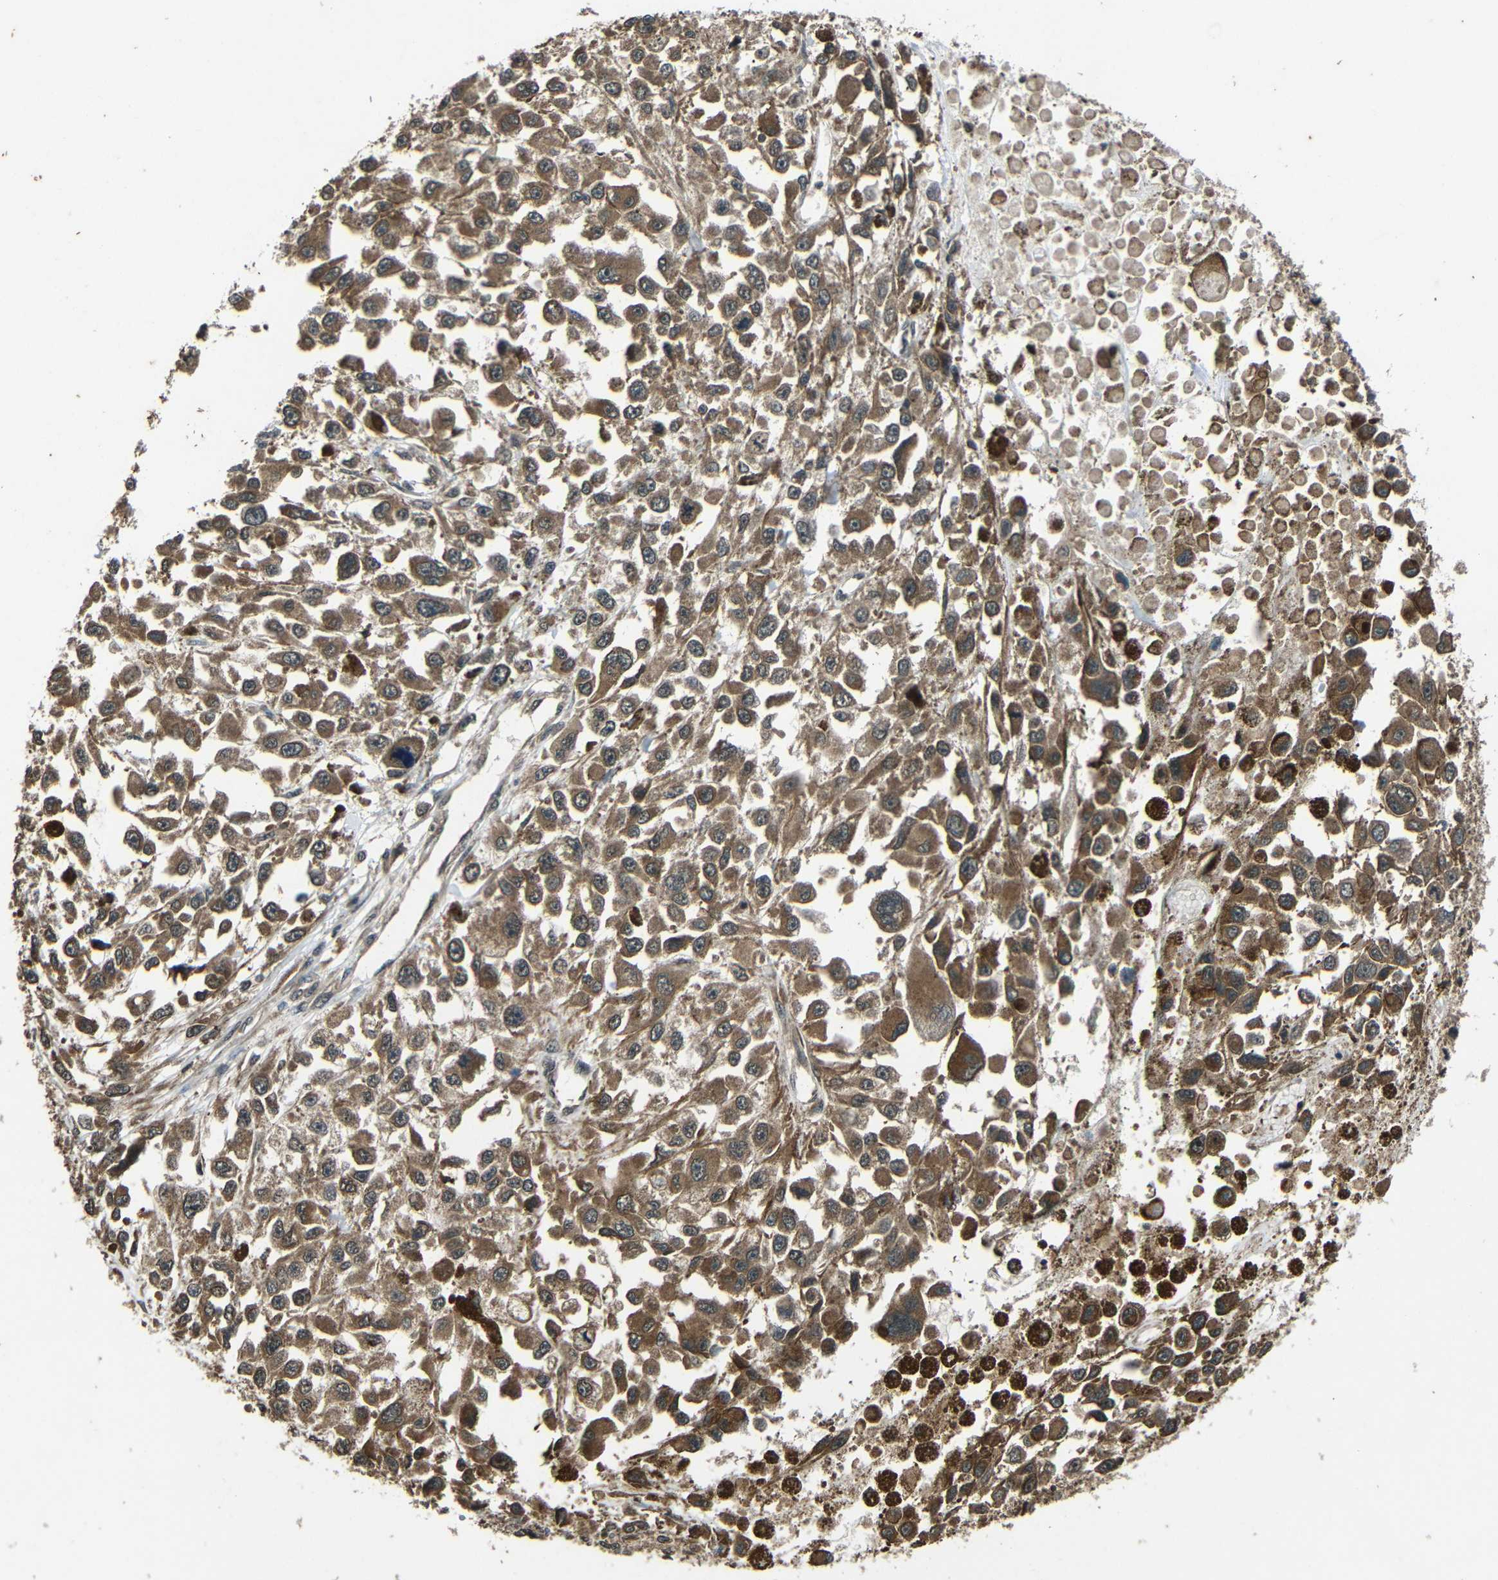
{"staining": {"intensity": "moderate", "quantity": ">75%", "location": "cytoplasmic/membranous"}, "tissue": "melanoma", "cell_type": "Tumor cells", "image_type": "cancer", "snomed": [{"axis": "morphology", "description": "Malignant melanoma, Metastatic site"}, {"axis": "topography", "description": "Lymph node"}], "caption": "Protein expression analysis of malignant melanoma (metastatic site) exhibits moderate cytoplasmic/membranous staining in about >75% of tumor cells.", "gene": "PLK2", "patient": {"sex": "male", "age": 59}}